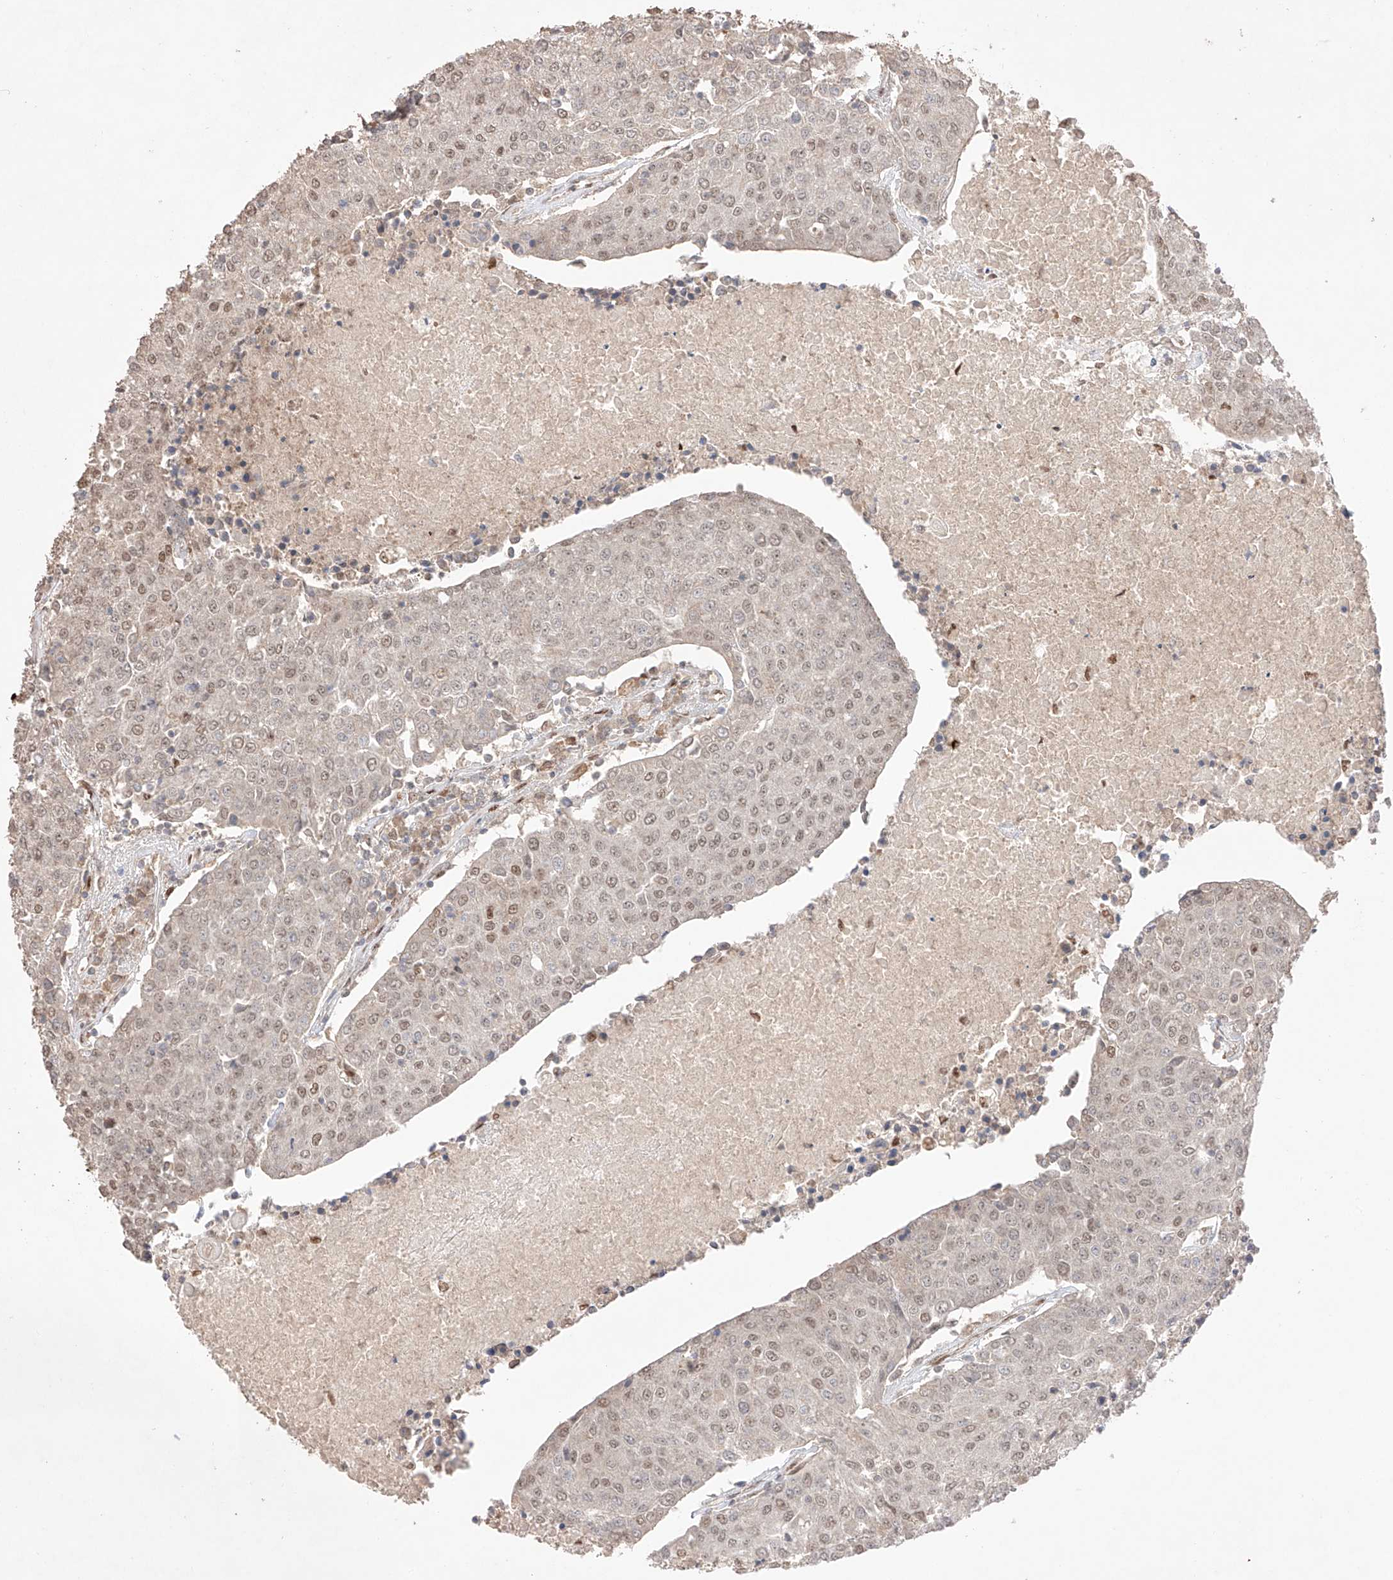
{"staining": {"intensity": "weak", "quantity": "25%-75%", "location": "nuclear"}, "tissue": "urothelial cancer", "cell_type": "Tumor cells", "image_type": "cancer", "snomed": [{"axis": "morphology", "description": "Urothelial carcinoma, High grade"}, {"axis": "topography", "description": "Urinary bladder"}], "caption": "High-grade urothelial carcinoma stained for a protein reveals weak nuclear positivity in tumor cells.", "gene": "APIP", "patient": {"sex": "female", "age": 85}}